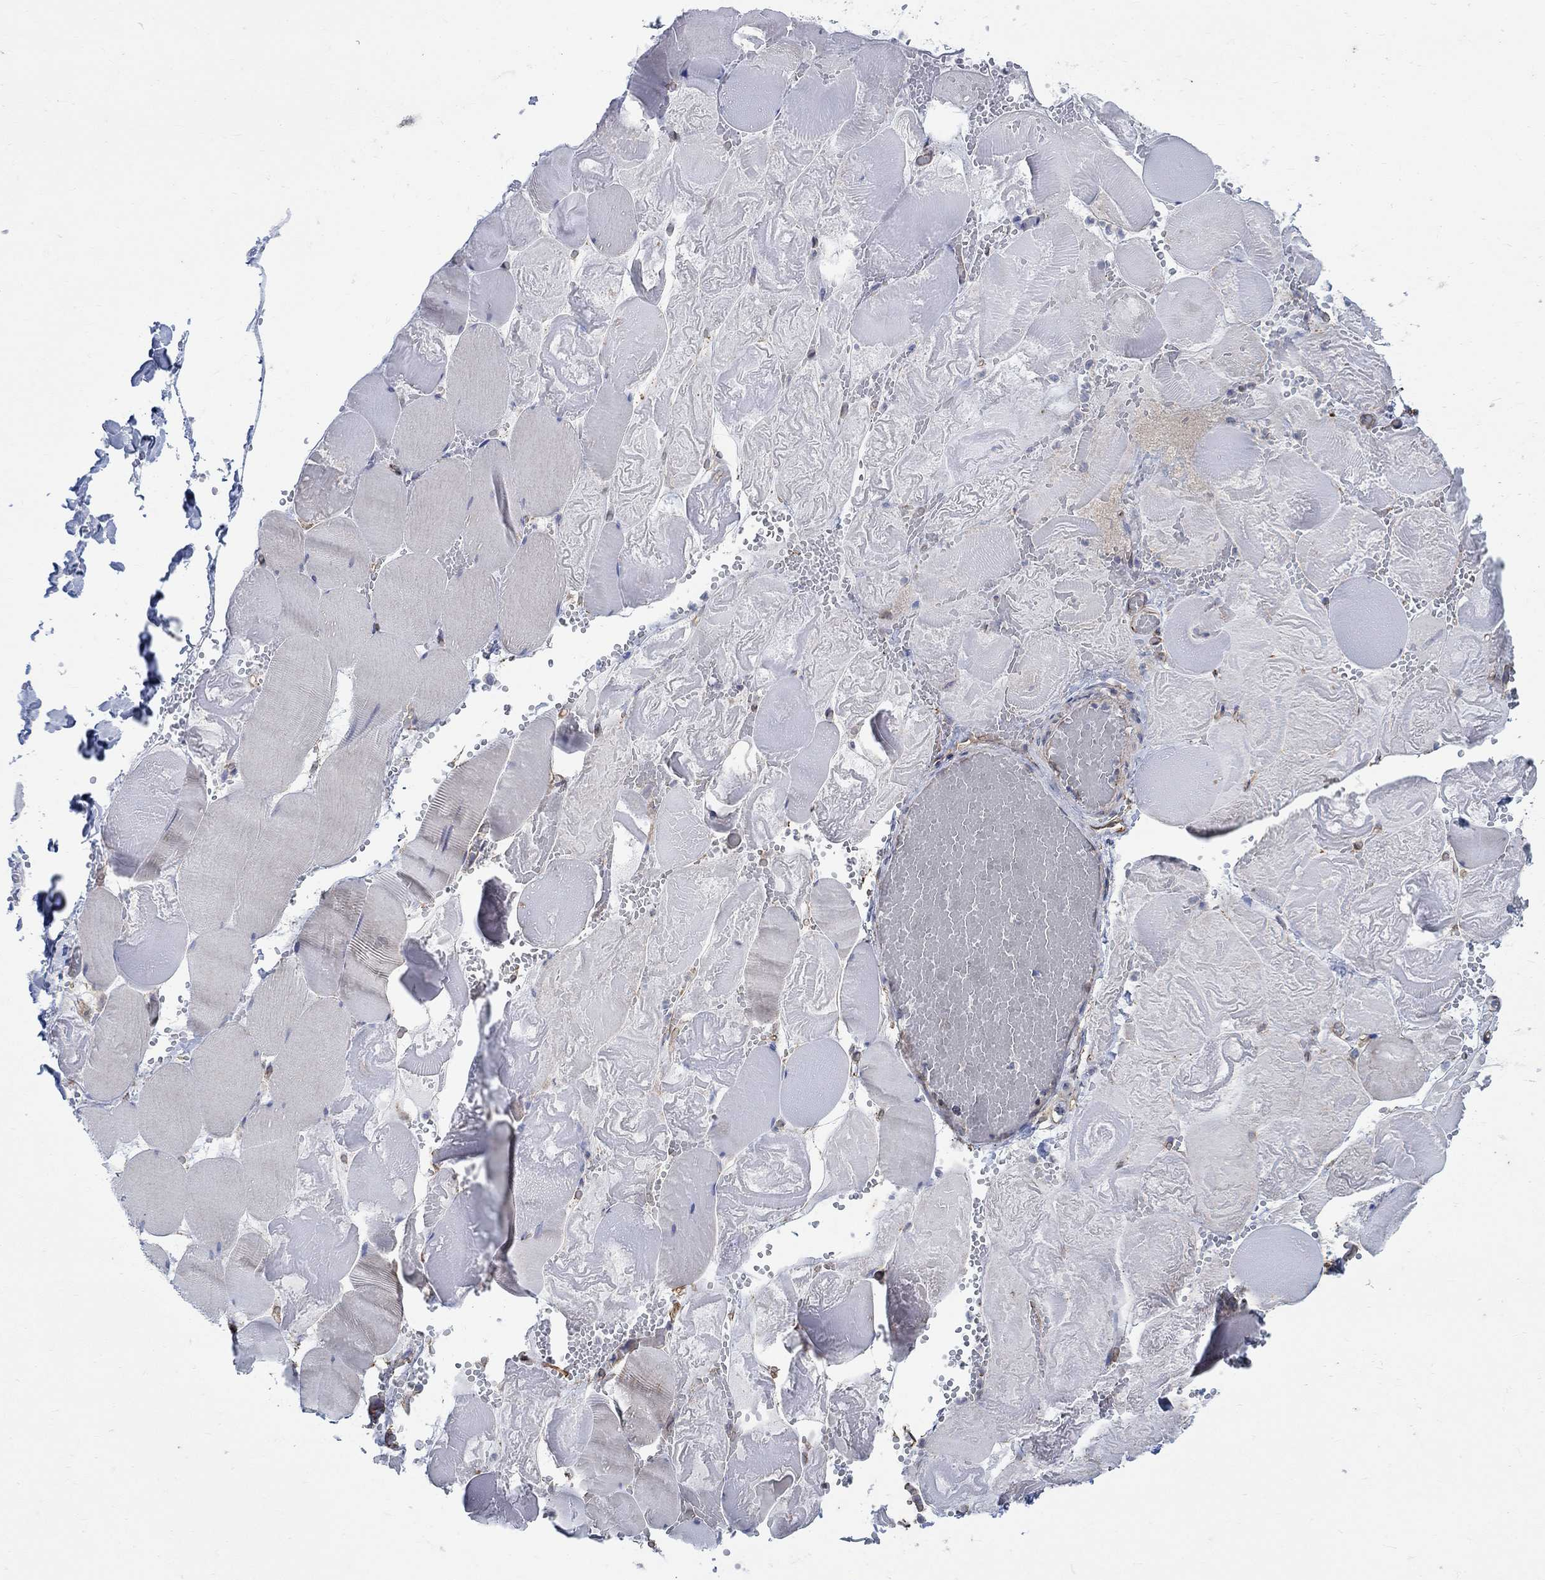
{"staining": {"intensity": "negative", "quantity": "none", "location": "none"}, "tissue": "skeletal muscle", "cell_type": "Myocytes", "image_type": "normal", "snomed": [{"axis": "morphology", "description": "Normal tissue, NOS"}, {"axis": "morphology", "description": "Malignant melanoma, Metastatic site"}, {"axis": "topography", "description": "Skeletal muscle"}], "caption": "This is an immunohistochemistry (IHC) micrograph of benign human skeletal muscle. There is no positivity in myocytes.", "gene": "TMEM198", "patient": {"sex": "male", "age": 50}}